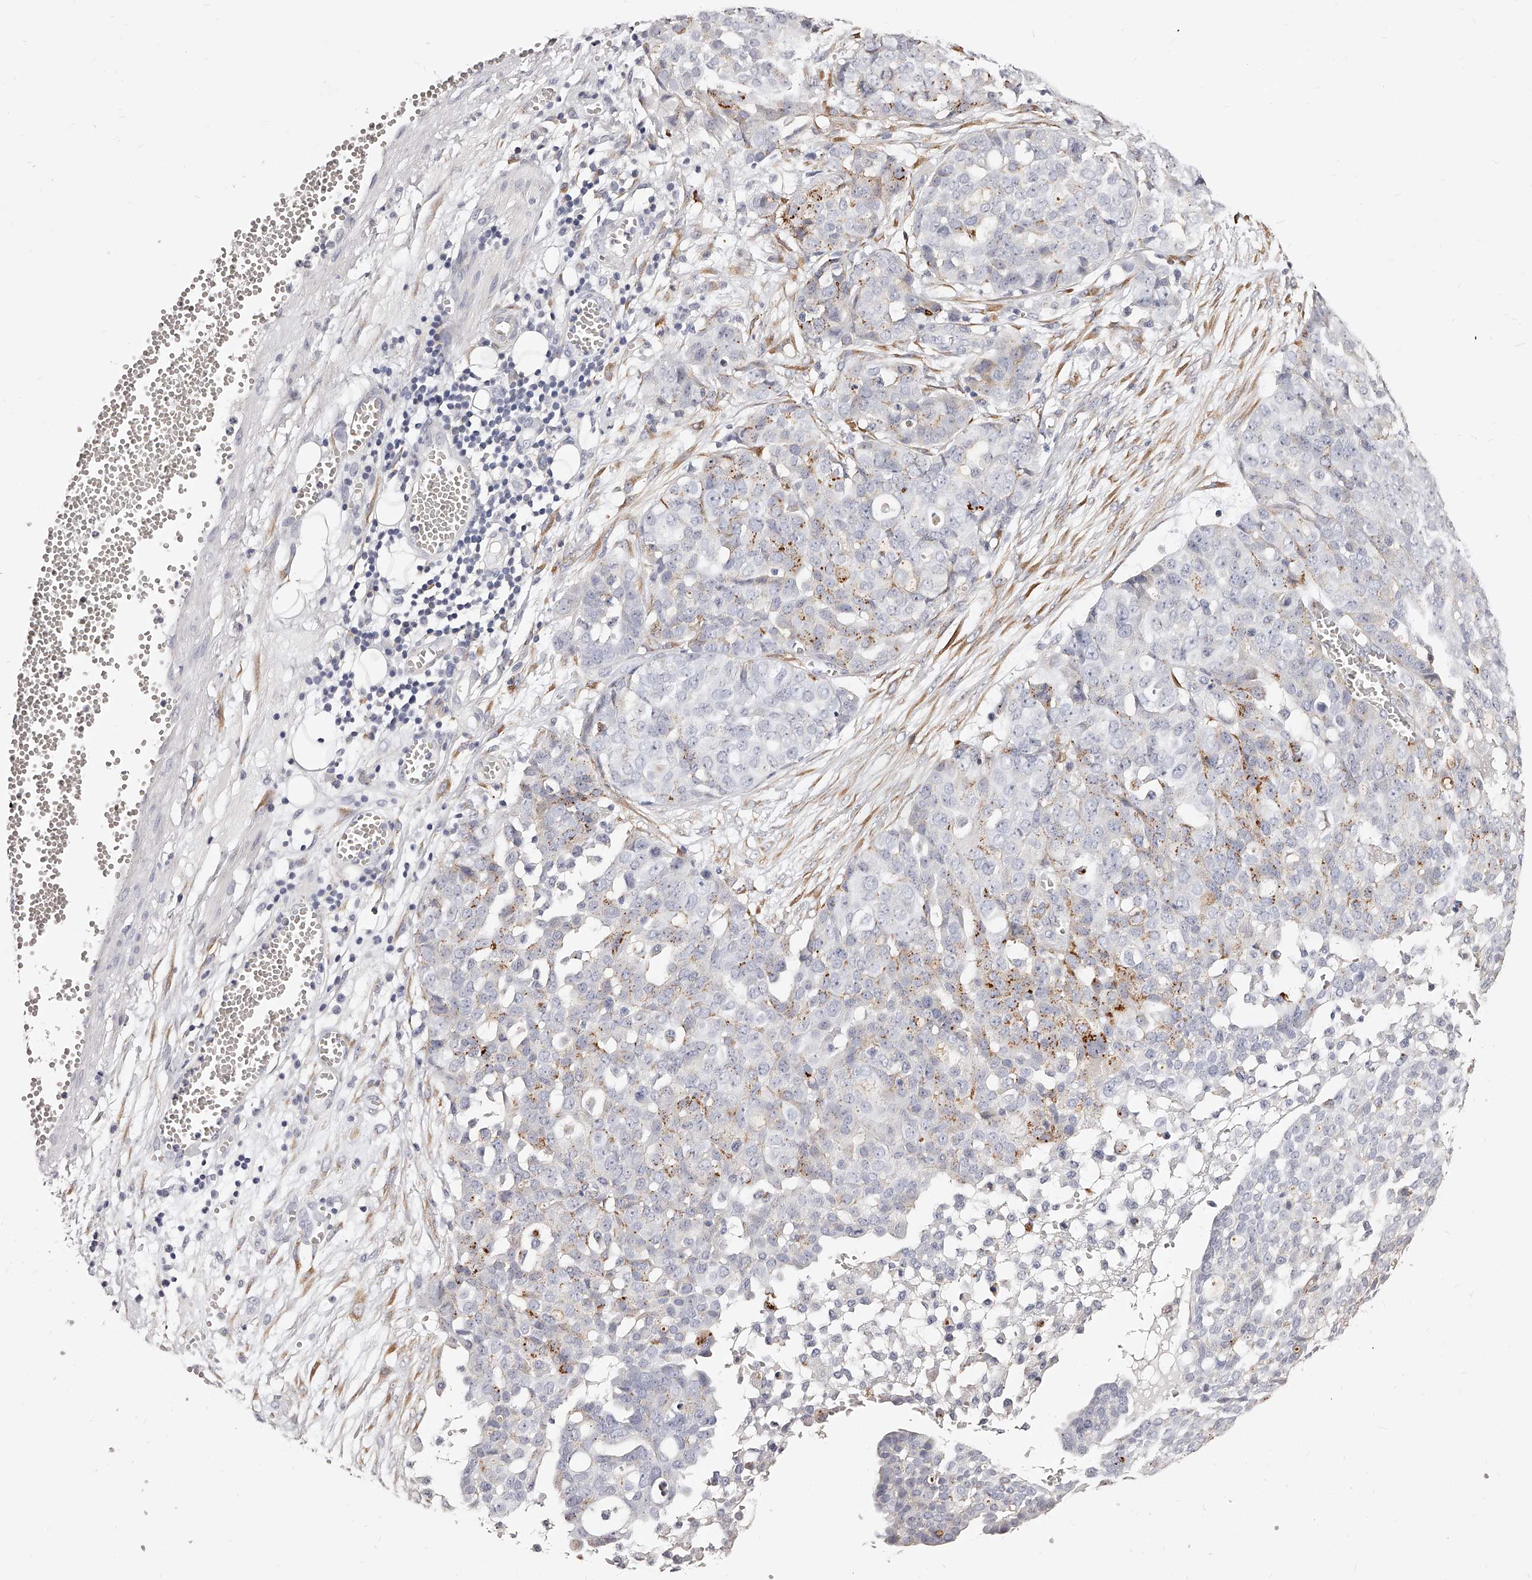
{"staining": {"intensity": "negative", "quantity": "none", "location": "none"}, "tissue": "ovarian cancer", "cell_type": "Tumor cells", "image_type": "cancer", "snomed": [{"axis": "morphology", "description": "Cystadenocarcinoma, serous, NOS"}, {"axis": "topography", "description": "Soft tissue"}, {"axis": "topography", "description": "Ovary"}], "caption": "Immunohistochemical staining of human serous cystadenocarcinoma (ovarian) shows no significant expression in tumor cells.", "gene": "CD82", "patient": {"sex": "female", "age": 57}}